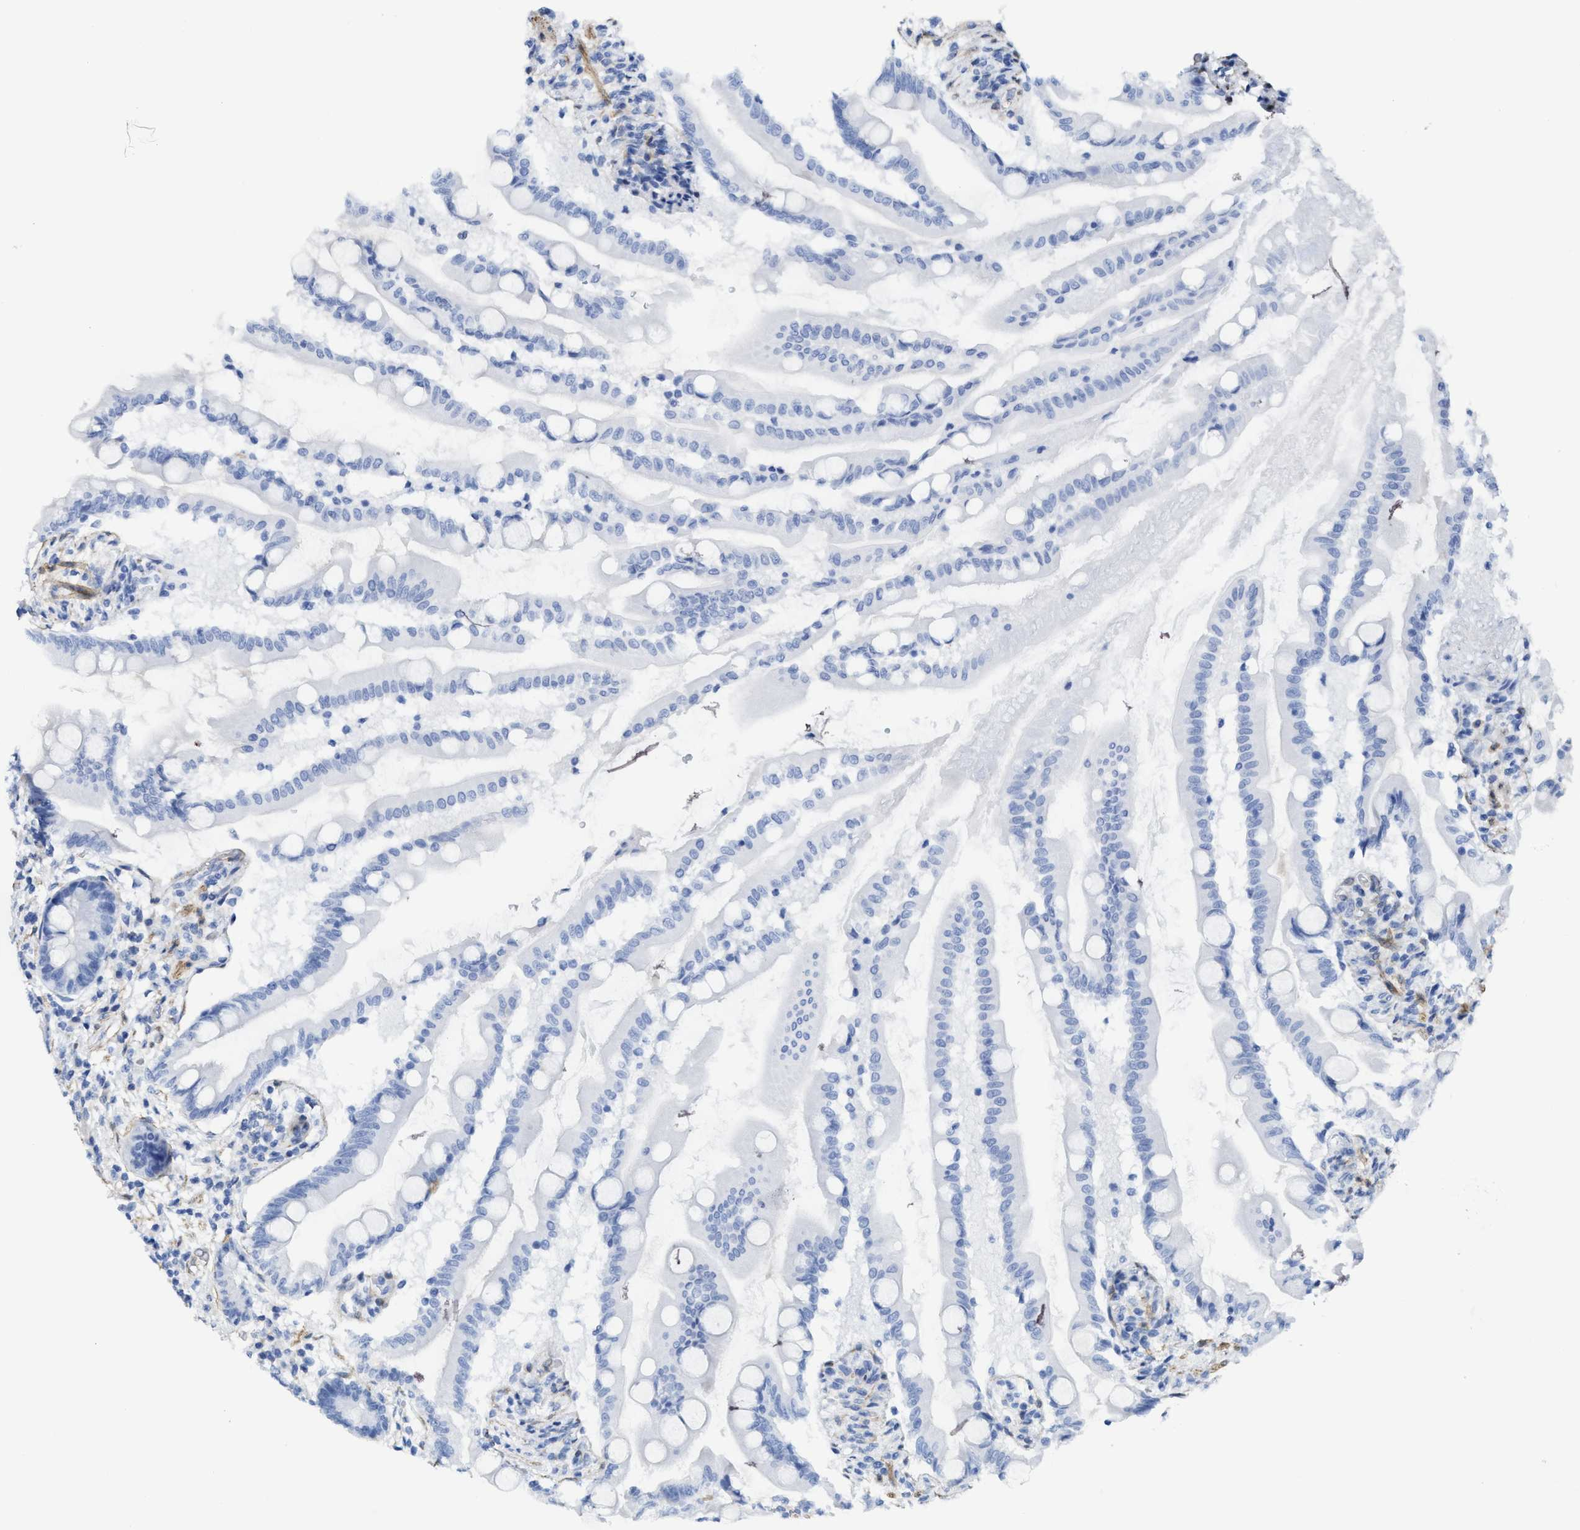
{"staining": {"intensity": "negative", "quantity": "none", "location": "none"}, "tissue": "small intestine", "cell_type": "Glandular cells", "image_type": "normal", "snomed": [{"axis": "morphology", "description": "Normal tissue, NOS"}, {"axis": "topography", "description": "Small intestine"}], "caption": "The micrograph reveals no staining of glandular cells in normal small intestine.", "gene": "TUB", "patient": {"sex": "female", "age": 56}}